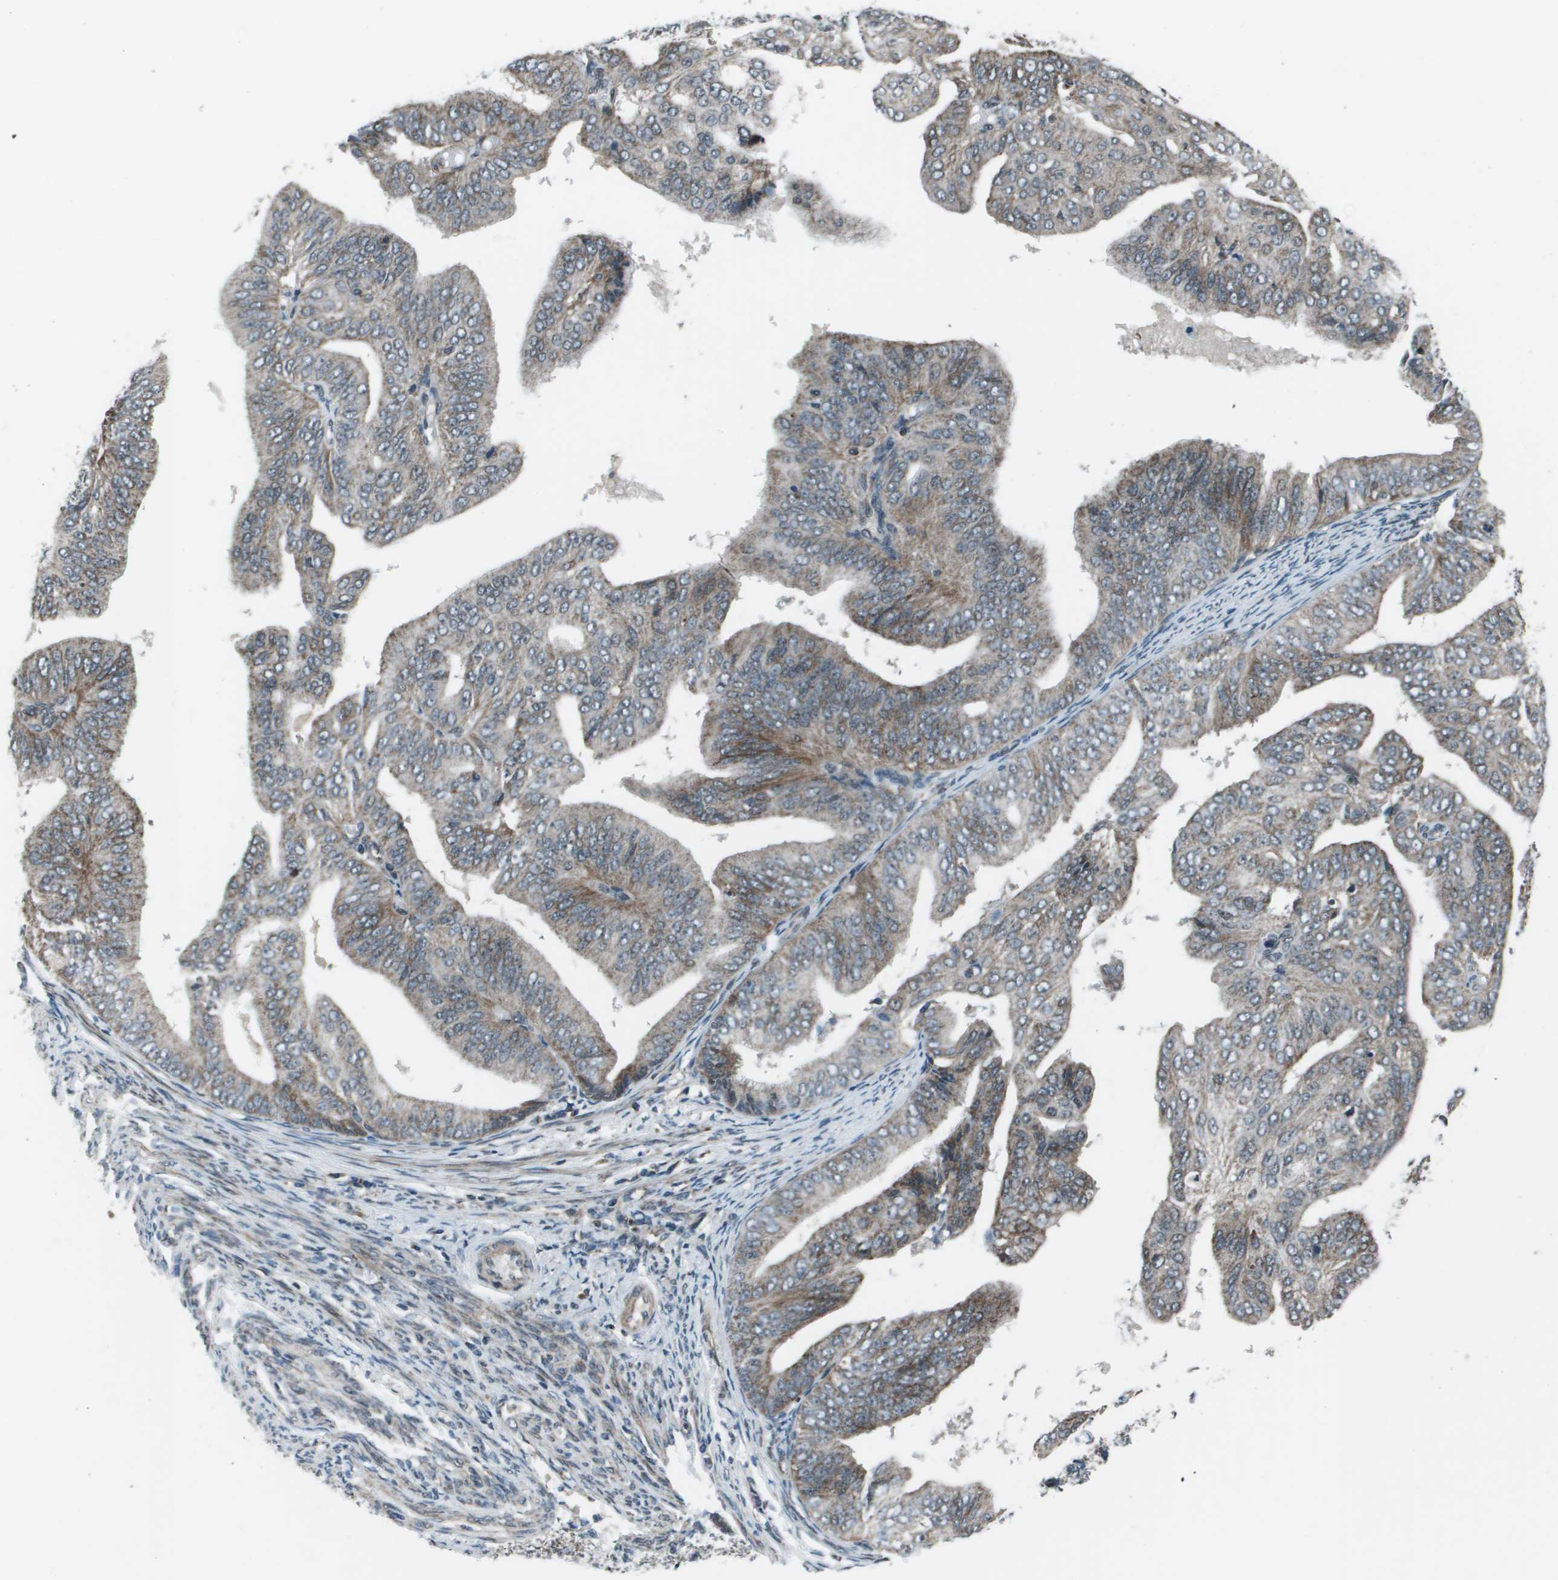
{"staining": {"intensity": "moderate", "quantity": "25%-75%", "location": "cytoplasmic/membranous"}, "tissue": "endometrial cancer", "cell_type": "Tumor cells", "image_type": "cancer", "snomed": [{"axis": "morphology", "description": "Adenocarcinoma, NOS"}, {"axis": "topography", "description": "Endometrium"}], "caption": "Tumor cells exhibit medium levels of moderate cytoplasmic/membranous positivity in approximately 25%-75% of cells in endometrial adenocarcinoma.", "gene": "PPFIA1", "patient": {"sex": "female", "age": 58}}